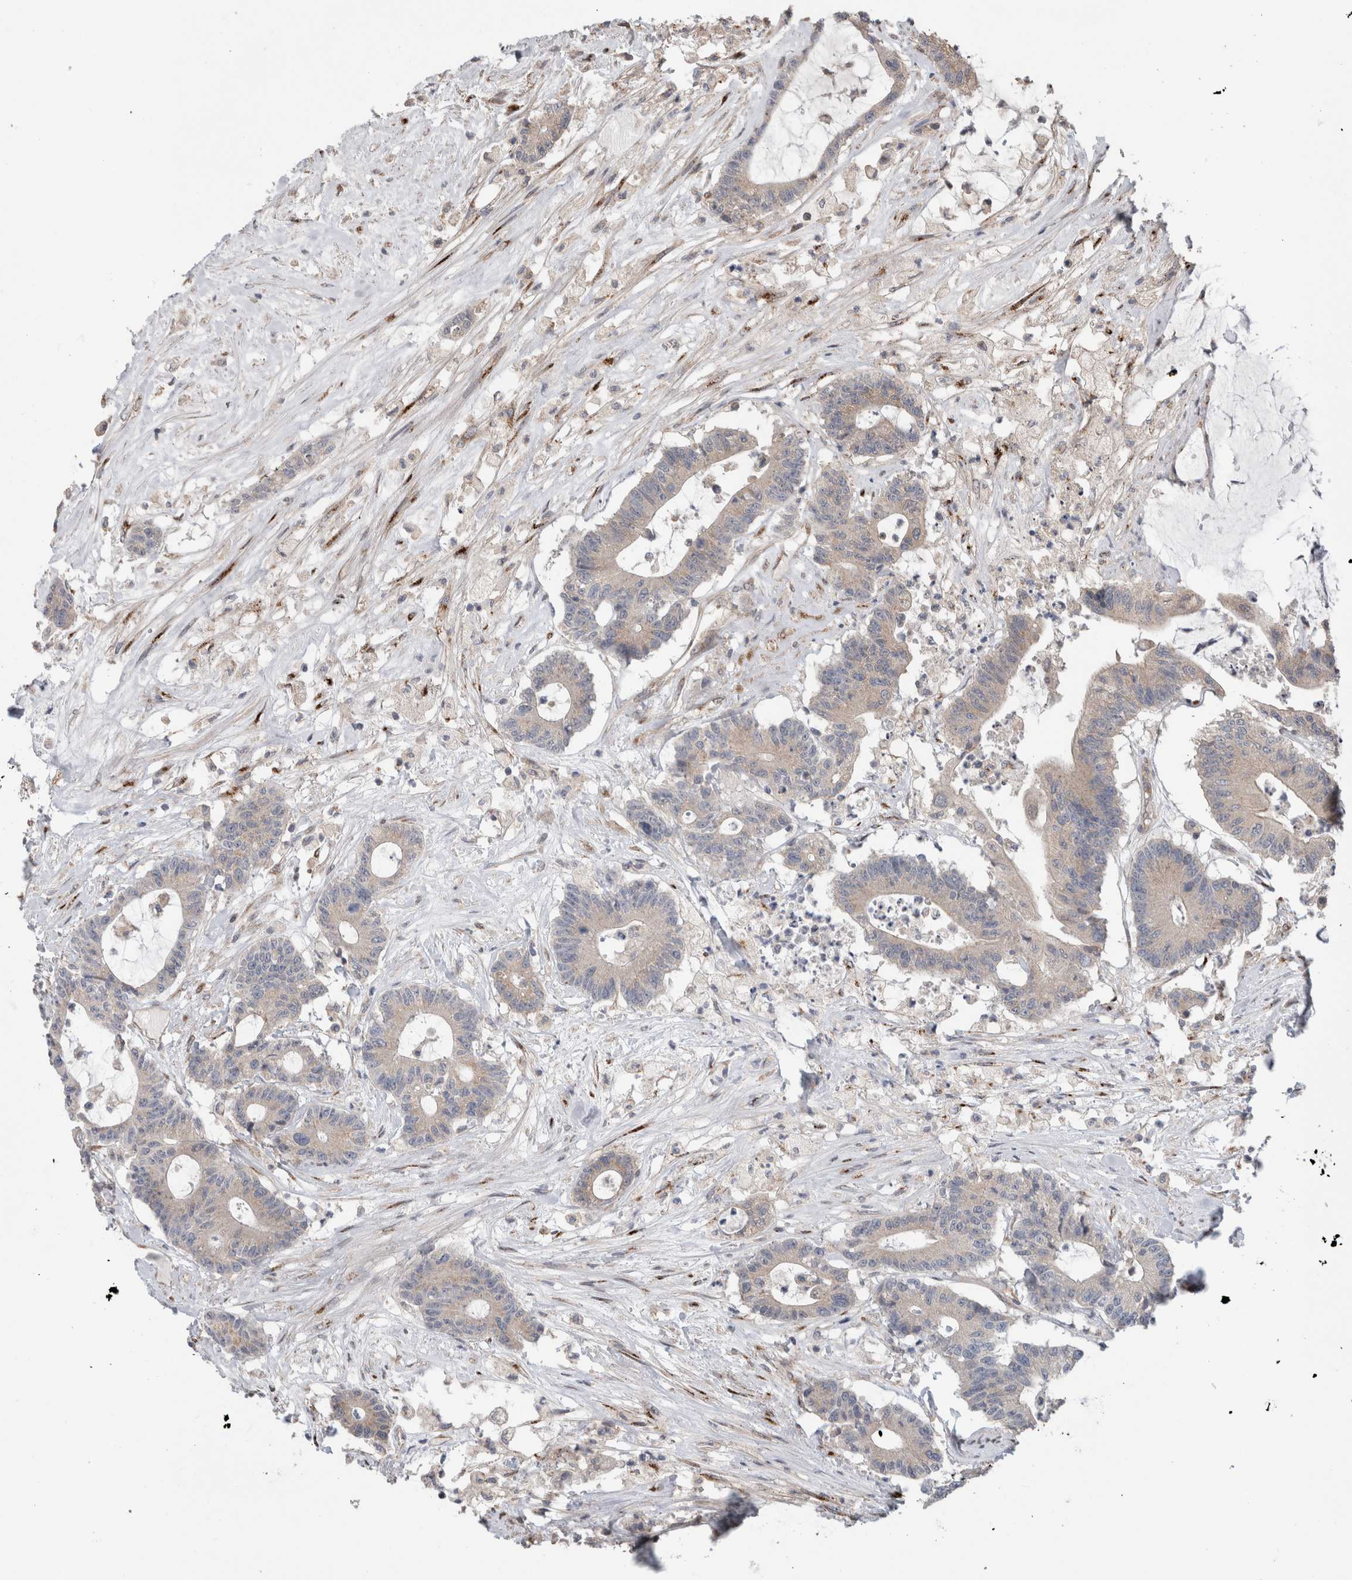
{"staining": {"intensity": "weak", "quantity": "<25%", "location": "cytoplasmic/membranous"}, "tissue": "colorectal cancer", "cell_type": "Tumor cells", "image_type": "cancer", "snomed": [{"axis": "morphology", "description": "Adenocarcinoma, NOS"}, {"axis": "topography", "description": "Colon"}], "caption": "IHC of adenocarcinoma (colorectal) shows no positivity in tumor cells.", "gene": "TRIM5", "patient": {"sex": "female", "age": 84}}